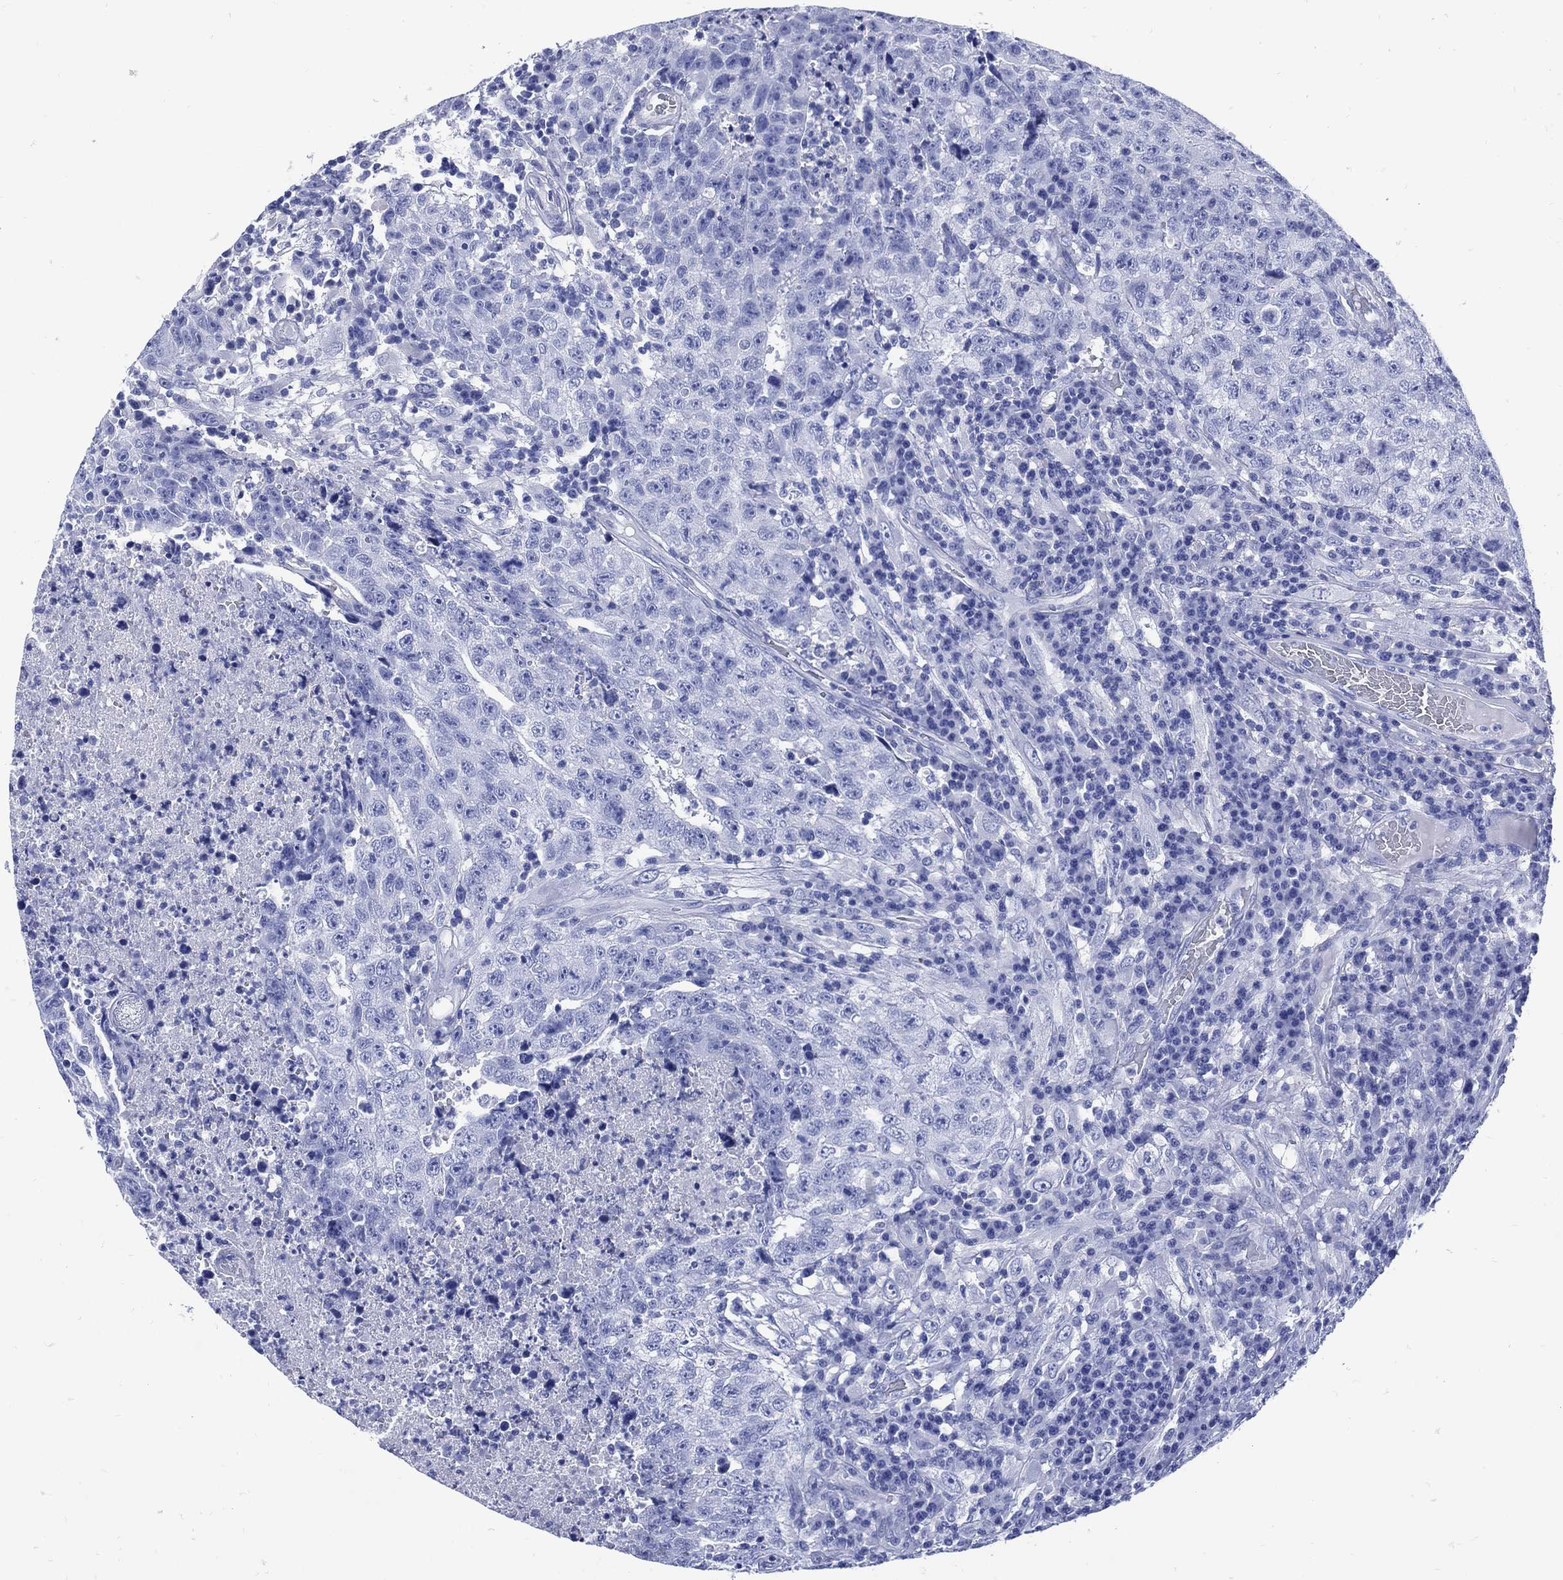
{"staining": {"intensity": "negative", "quantity": "none", "location": "none"}, "tissue": "testis cancer", "cell_type": "Tumor cells", "image_type": "cancer", "snomed": [{"axis": "morphology", "description": "Necrosis, NOS"}, {"axis": "morphology", "description": "Carcinoma, Embryonal, NOS"}, {"axis": "topography", "description": "Testis"}], "caption": "The immunohistochemistry photomicrograph has no significant staining in tumor cells of testis cancer (embryonal carcinoma) tissue.", "gene": "SHCBP1L", "patient": {"sex": "male", "age": 19}}